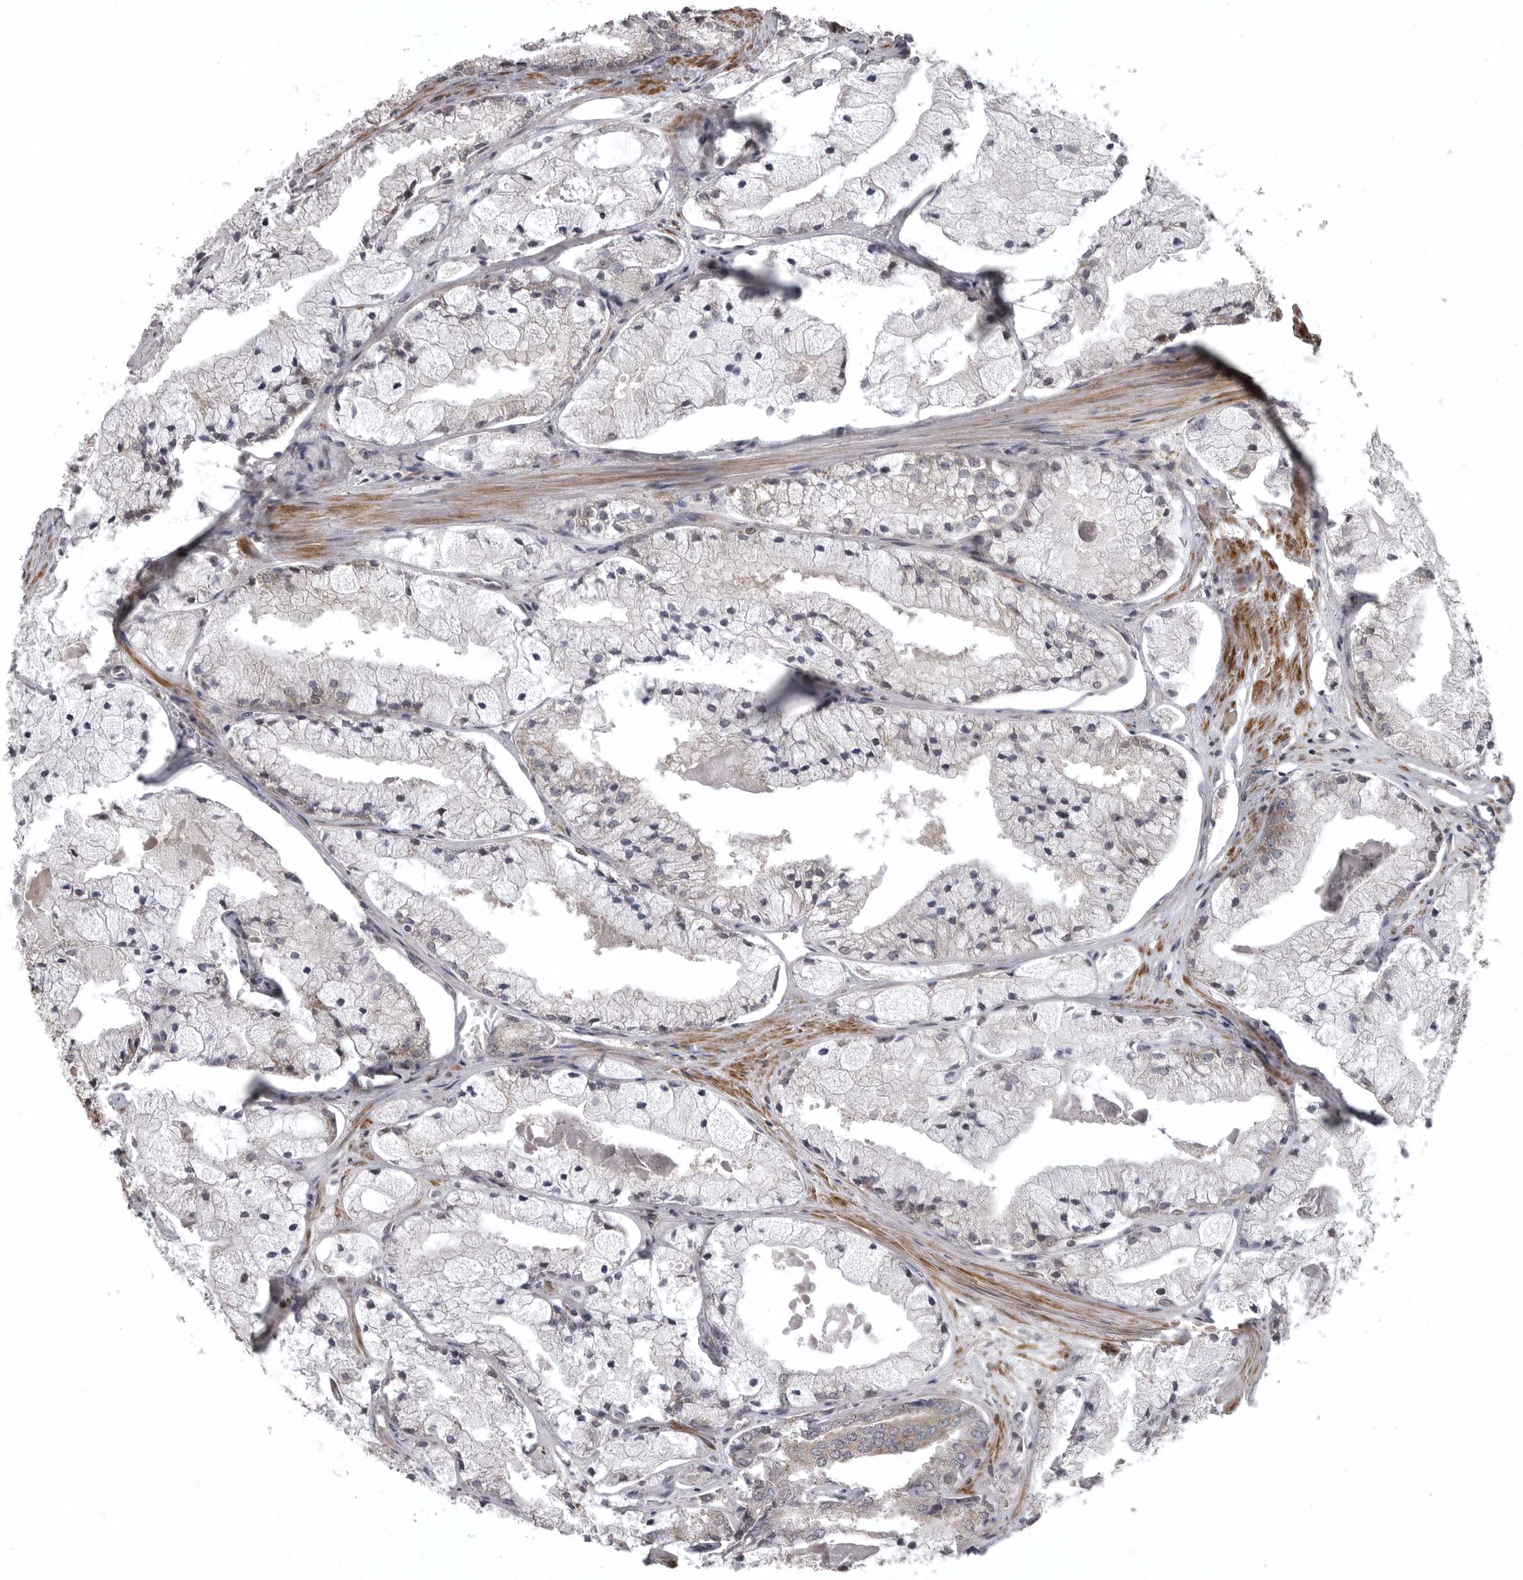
{"staining": {"intensity": "negative", "quantity": "none", "location": "none"}, "tissue": "prostate cancer", "cell_type": "Tumor cells", "image_type": "cancer", "snomed": [{"axis": "morphology", "description": "Adenocarcinoma, High grade"}, {"axis": "topography", "description": "Prostate"}], "caption": "The immunohistochemistry (IHC) histopathology image has no significant positivity in tumor cells of prostate adenocarcinoma (high-grade) tissue. Nuclei are stained in blue.", "gene": "ZNRF1", "patient": {"sex": "male", "age": 50}}